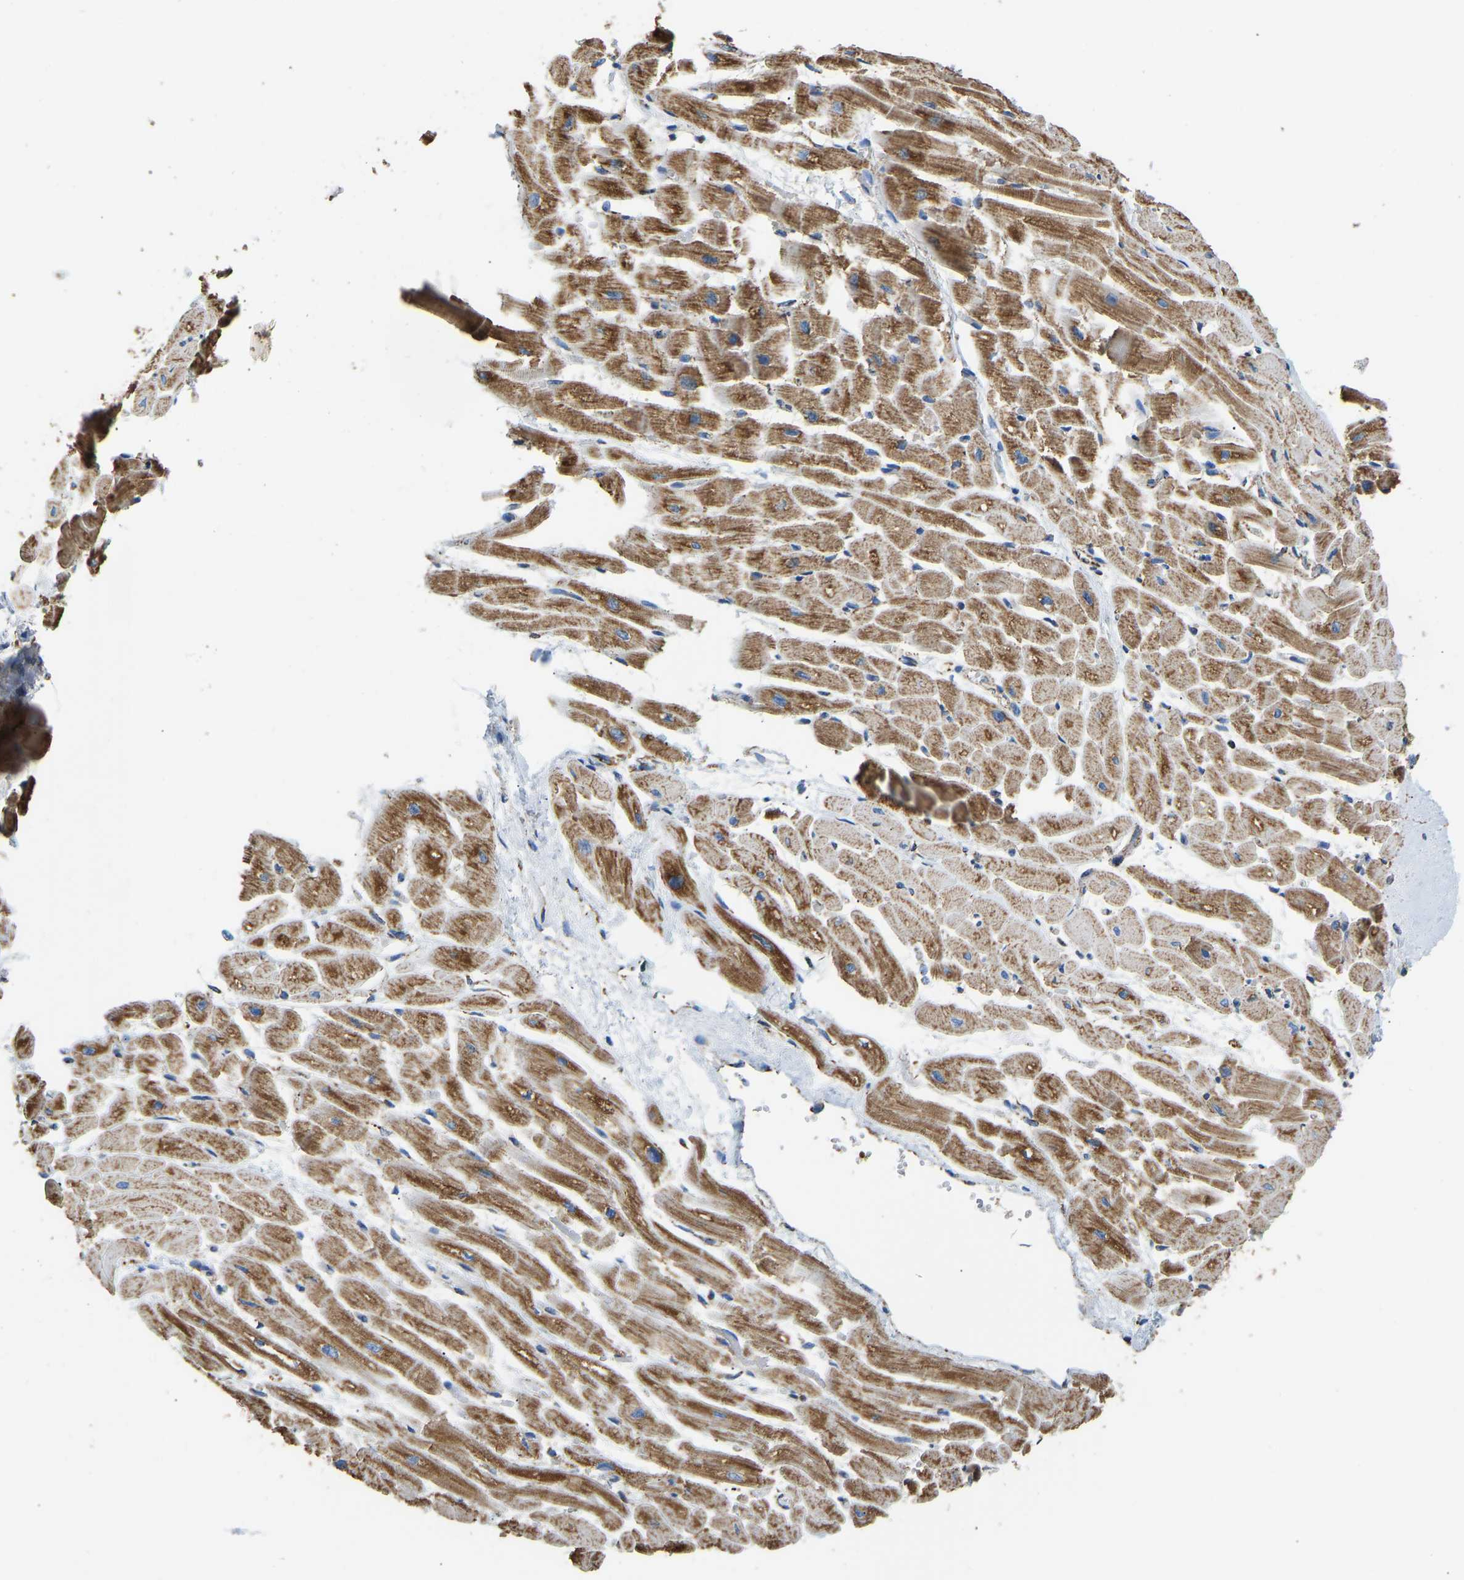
{"staining": {"intensity": "moderate", "quantity": ">75%", "location": "cytoplasmic/membranous"}, "tissue": "heart muscle", "cell_type": "Cardiomyocytes", "image_type": "normal", "snomed": [{"axis": "morphology", "description": "Normal tissue, NOS"}, {"axis": "topography", "description": "Heart"}], "caption": "Moderate cytoplasmic/membranous positivity for a protein is present in about >75% of cardiomyocytes of normal heart muscle using IHC.", "gene": "IRX6", "patient": {"sex": "male", "age": 45}}